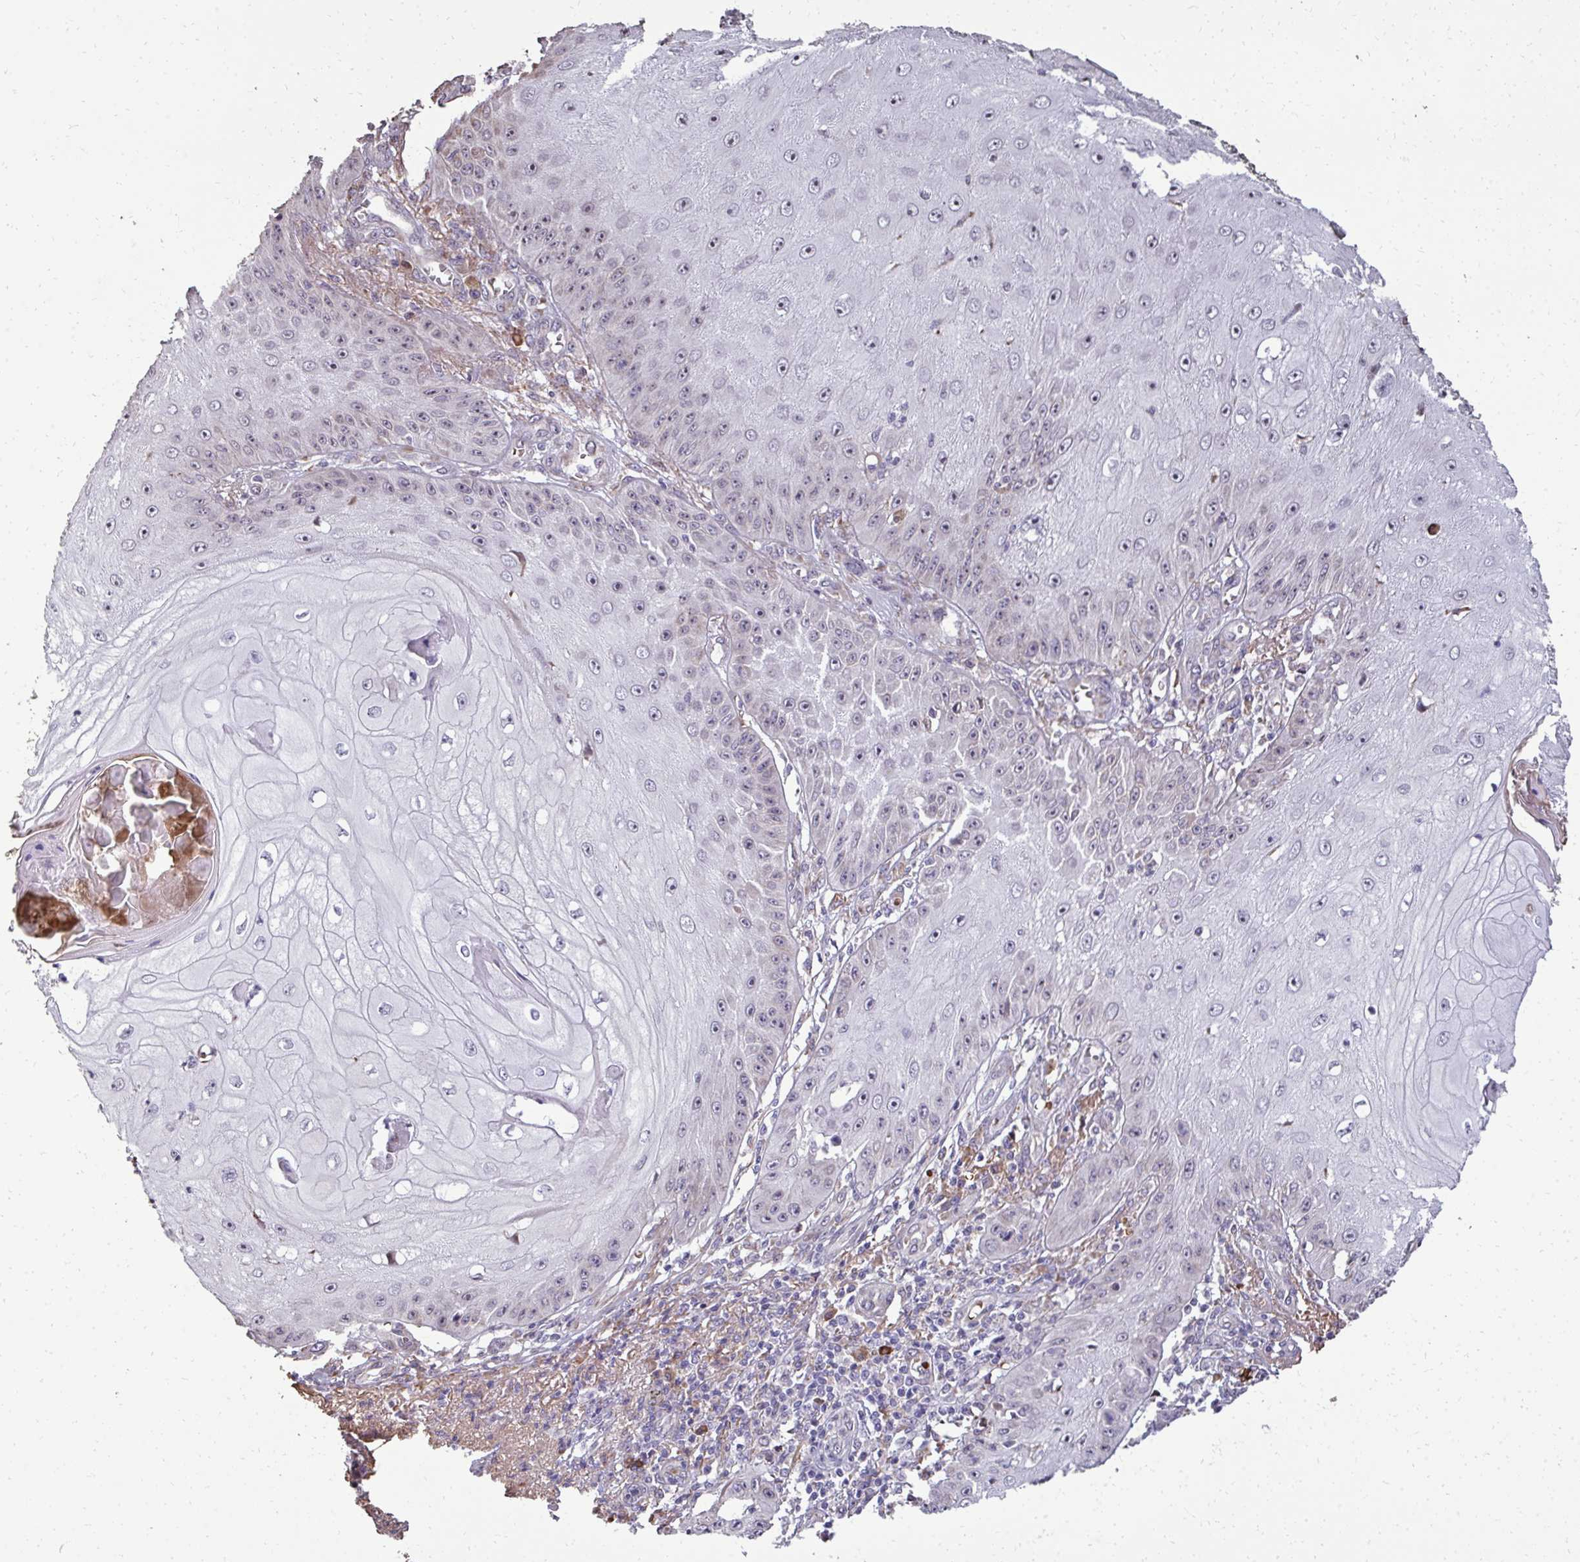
{"staining": {"intensity": "negative", "quantity": "none", "location": "none"}, "tissue": "skin cancer", "cell_type": "Tumor cells", "image_type": "cancer", "snomed": [{"axis": "morphology", "description": "Squamous cell carcinoma, NOS"}, {"axis": "topography", "description": "Skin"}], "caption": "IHC photomicrograph of human skin squamous cell carcinoma stained for a protein (brown), which reveals no expression in tumor cells.", "gene": "FIBCD1", "patient": {"sex": "male", "age": 70}}